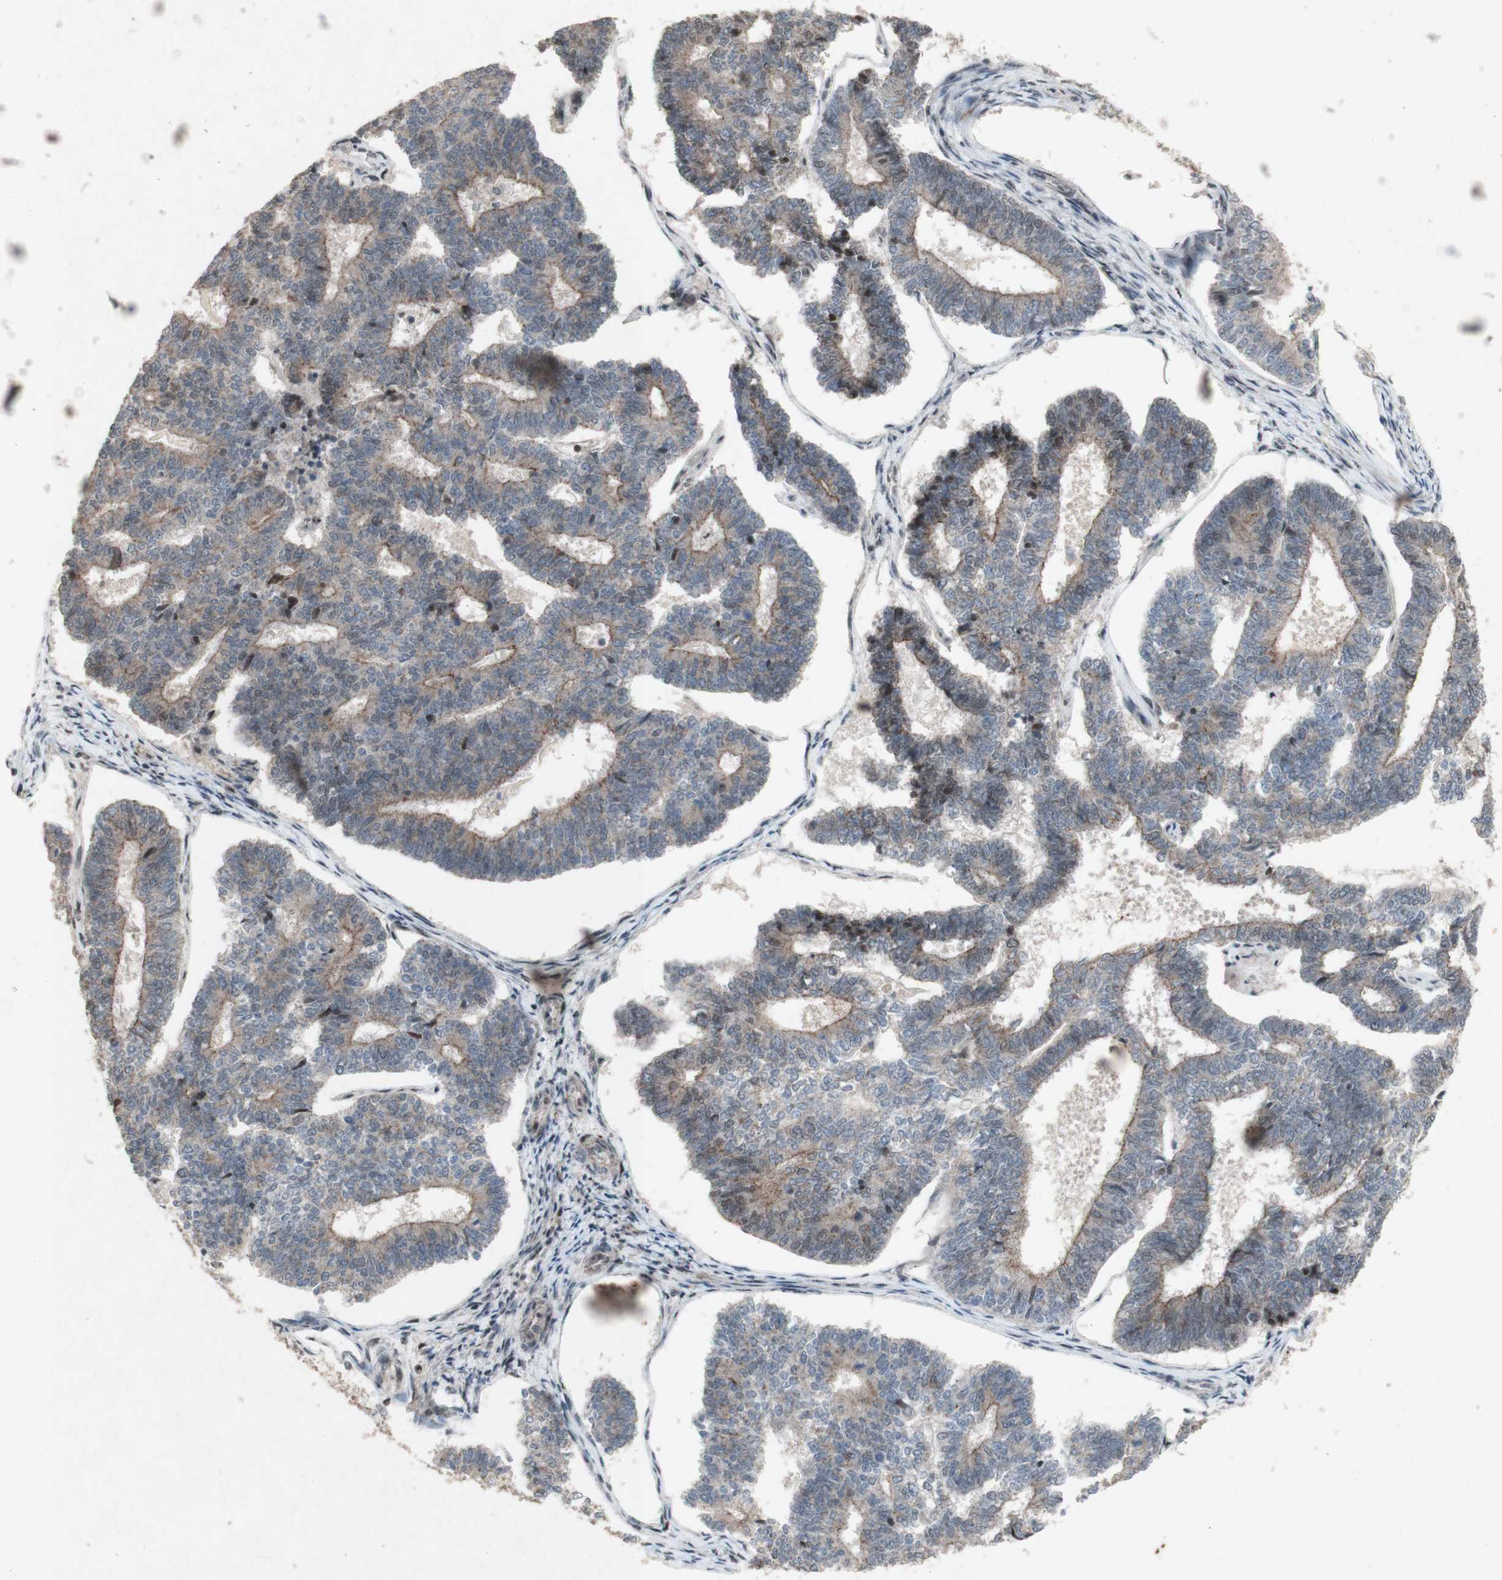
{"staining": {"intensity": "weak", "quantity": "25%-75%", "location": "cytoplasmic/membranous"}, "tissue": "endometrial cancer", "cell_type": "Tumor cells", "image_type": "cancer", "snomed": [{"axis": "morphology", "description": "Adenocarcinoma, NOS"}, {"axis": "topography", "description": "Endometrium"}], "caption": "Protein staining of endometrial adenocarcinoma tissue exhibits weak cytoplasmic/membranous staining in about 25%-75% of tumor cells.", "gene": "PLXNA1", "patient": {"sex": "female", "age": 70}}